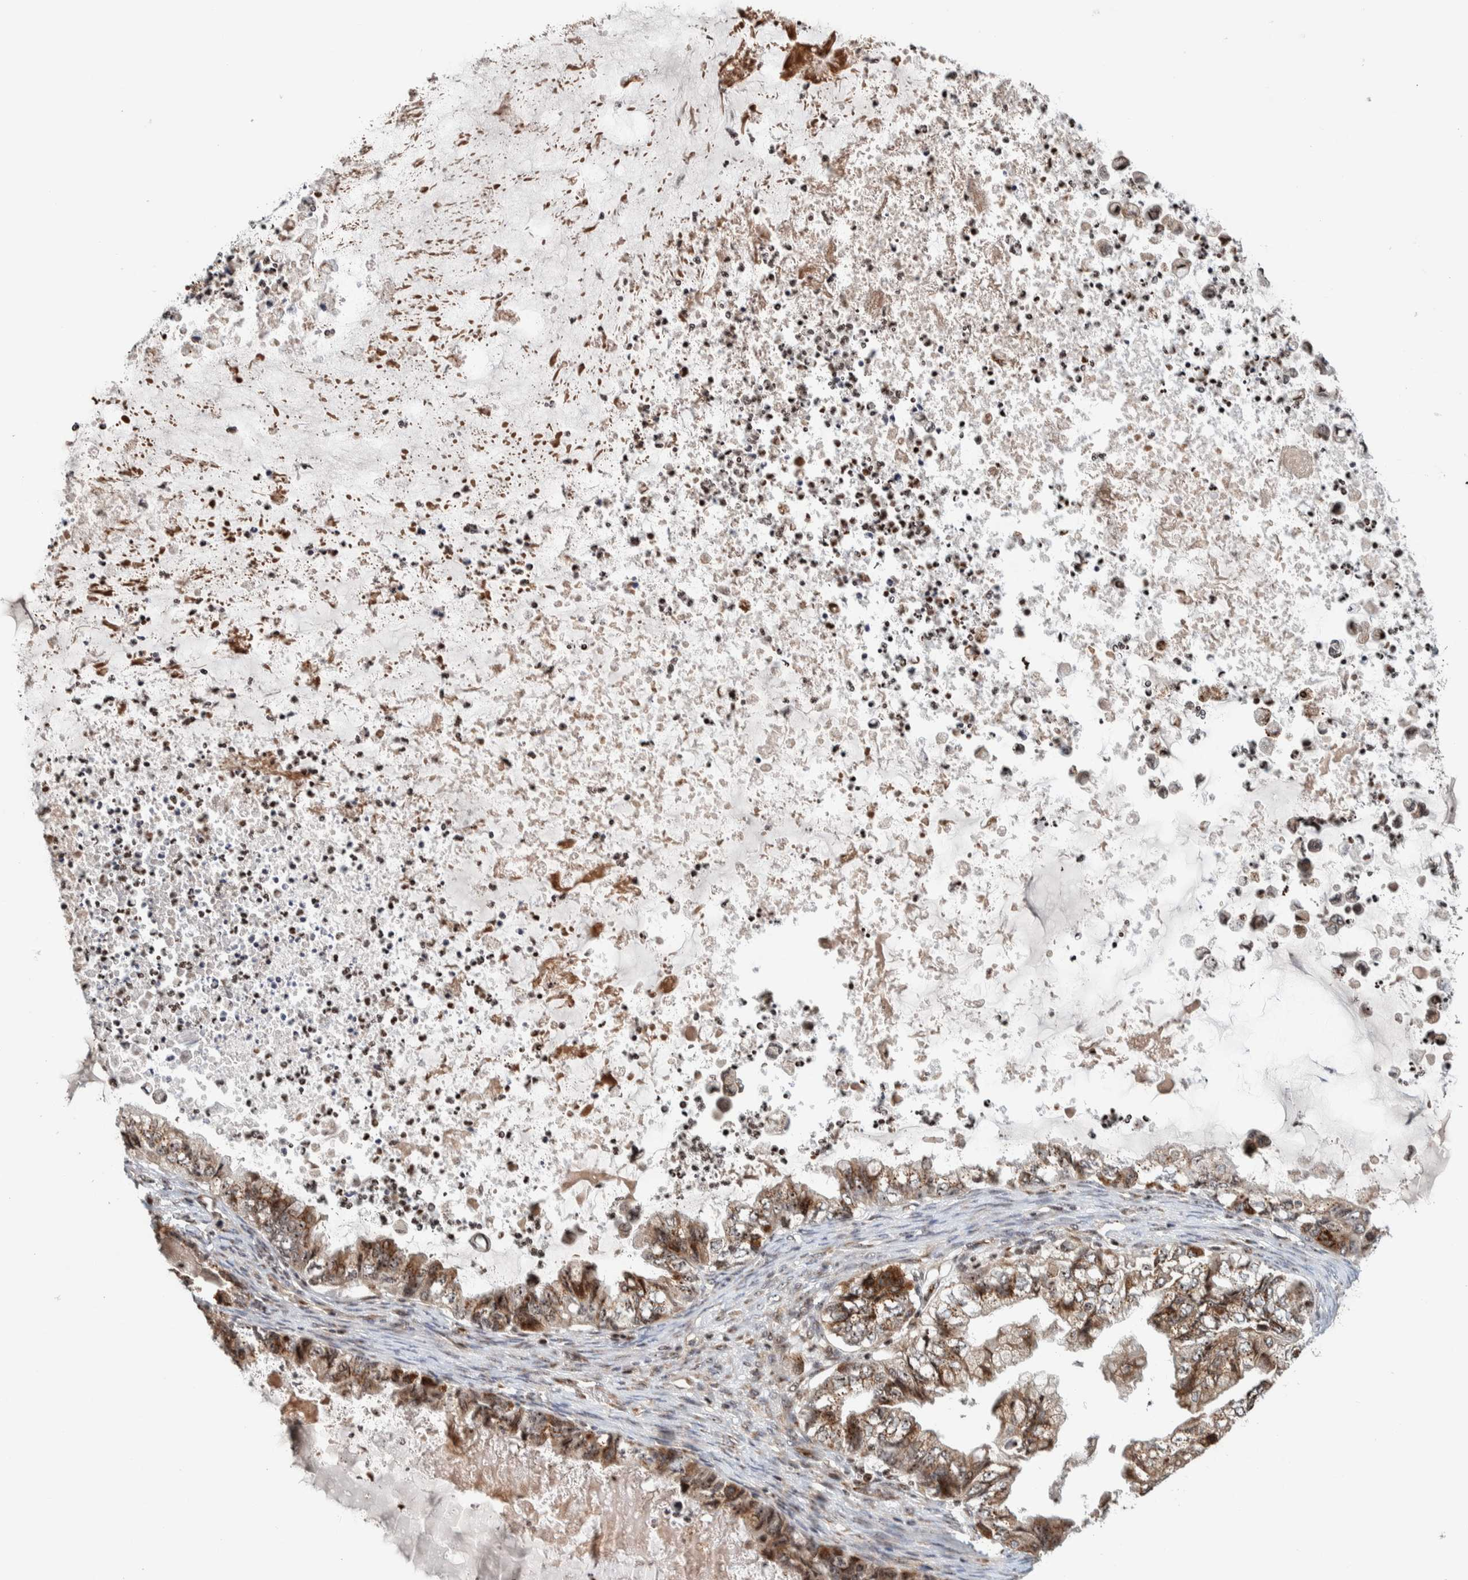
{"staining": {"intensity": "moderate", "quantity": ">75%", "location": "cytoplasmic/membranous,nuclear"}, "tissue": "ovarian cancer", "cell_type": "Tumor cells", "image_type": "cancer", "snomed": [{"axis": "morphology", "description": "Cystadenocarcinoma, mucinous, NOS"}, {"axis": "topography", "description": "Ovary"}], "caption": "Immunohistochemical staining of human mucinous cystadenocarcinoma (ovarian) demonstrates moderate cytoplasmic/membranous and nuclear protein positivity in approximately >75% of tumor cells.", "gene": "CCDC182", "patient": {"sex": "female", "age": 80}}